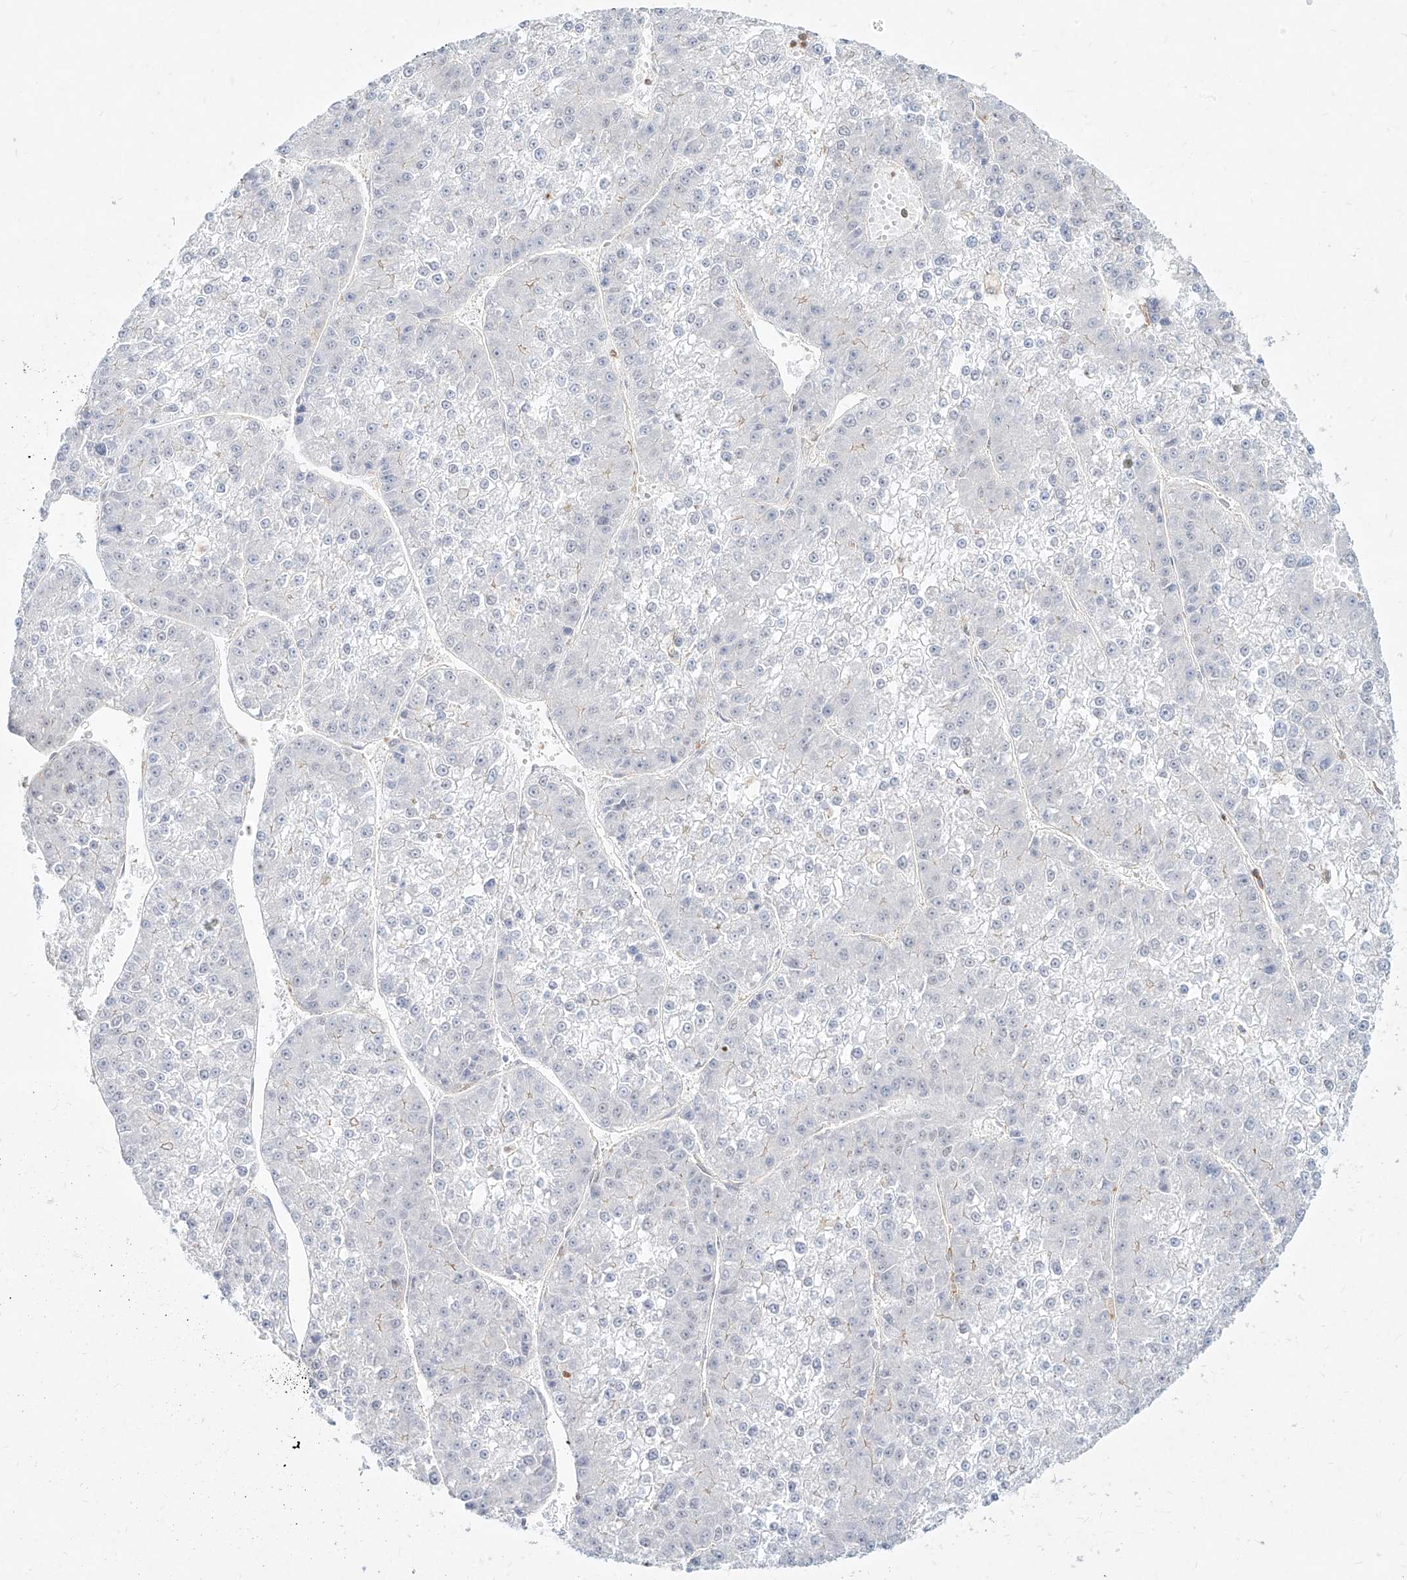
{"staining": {"intensity": "negative", "quantity": "none", "location": "none"}, "tissue": "liver cancer", "cell_type": "Tumor cells", "image_type": "cancer", "snomed": [{"axis": "morphology", "description": "Carcinoma, Hepatocellular, NOS"}, {"axis": "topography", "description": "Liver"}], "caption": "High power microscopy micrograph of an IHC image of liver cancer, revealing no significant staining in tumor cells.", "gene": "SLC2A12", "patient": {"sex": "female", "age": 73}}